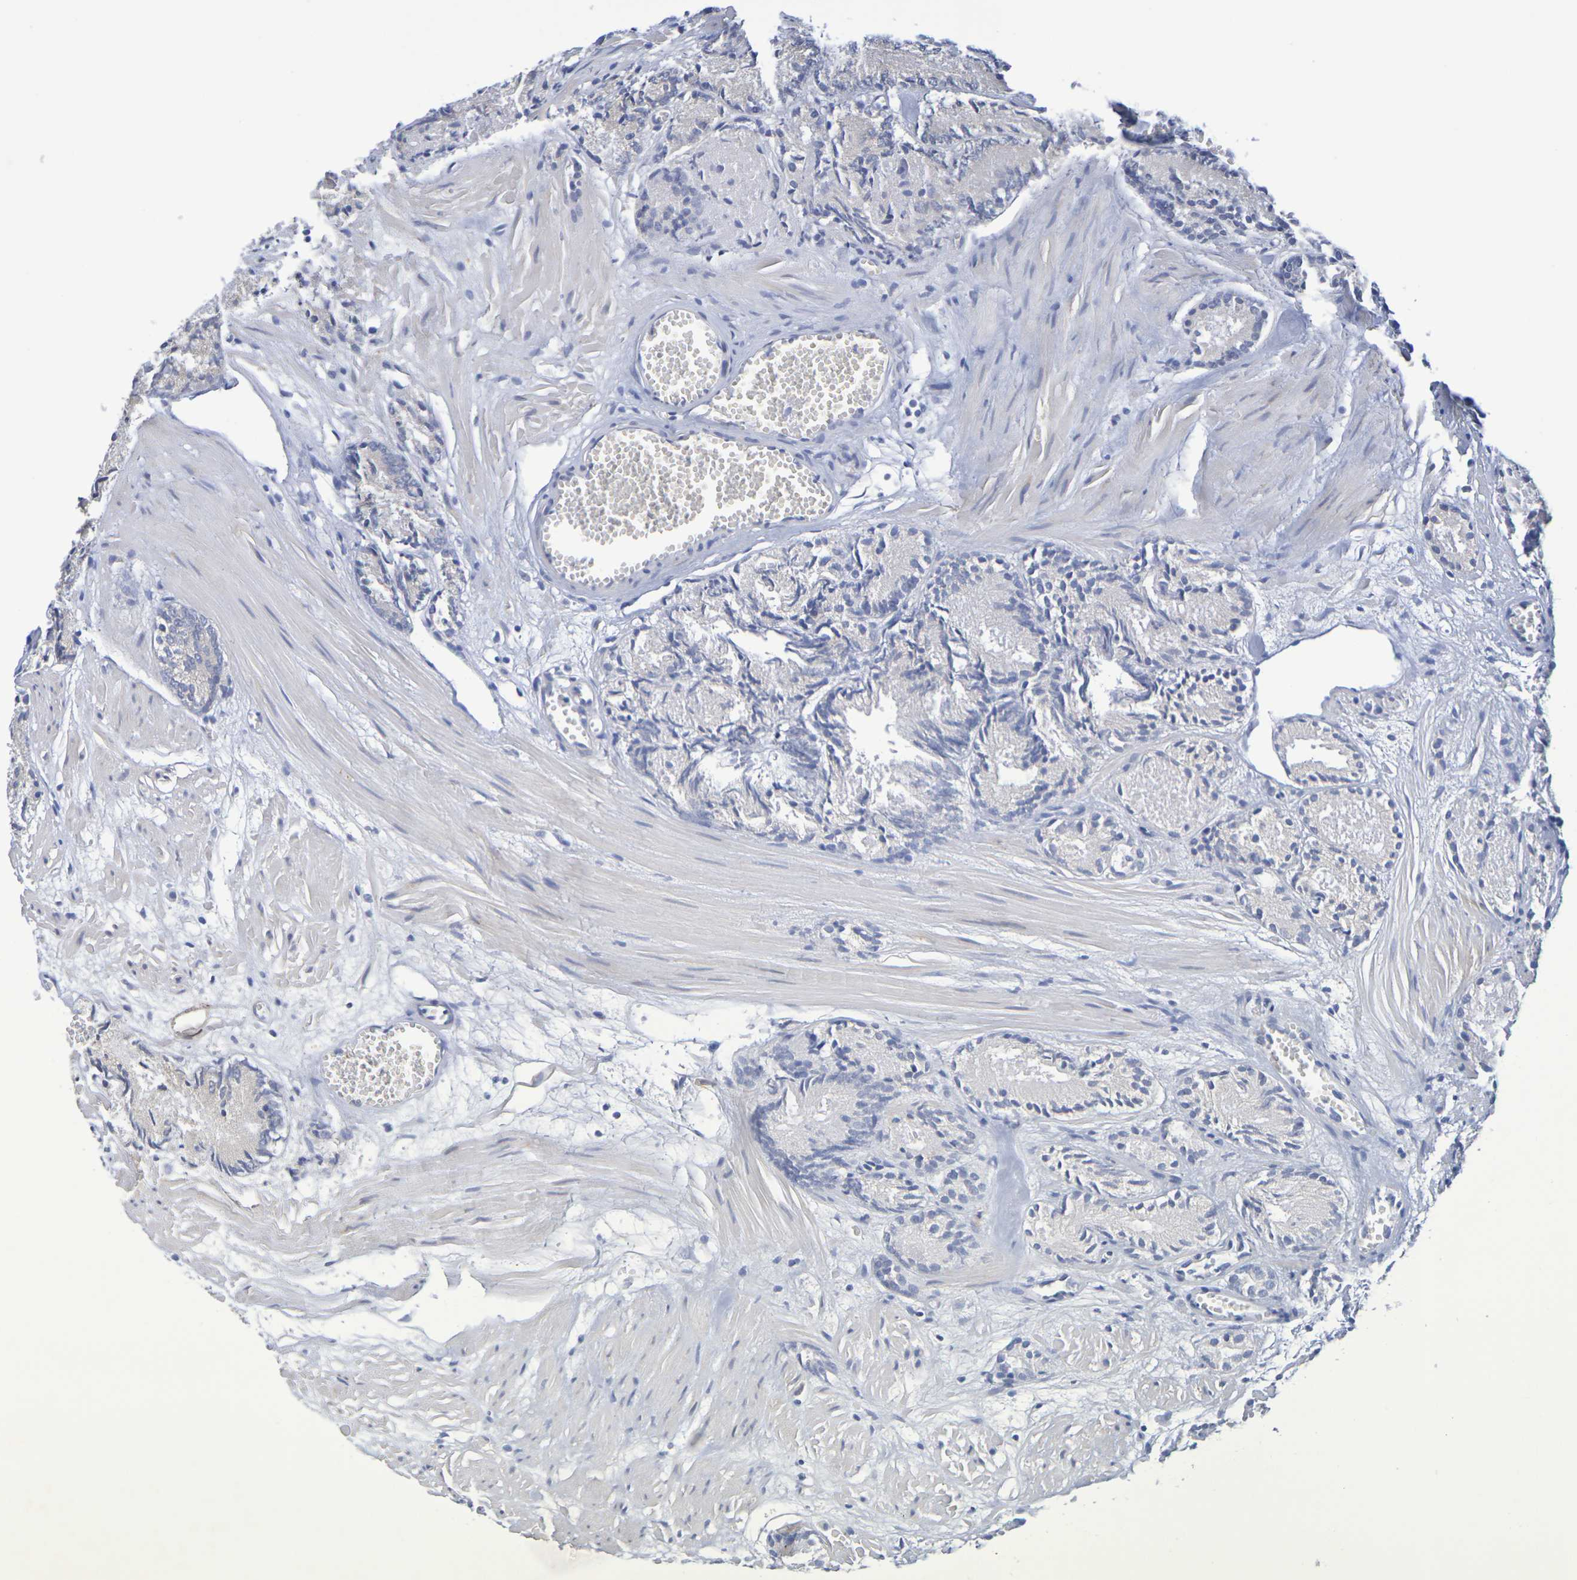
{"staining": {"intensity": "weak", "quantity": ">75%", "location": "cytoplasmic/membranous"}, "tissue": "prostate cancer", "cell_type": "Tumor cells", "image_type": "cancer", "snomed": [{"axis": "morphology", "description": "Adenocarcinoma, Low grade"}, {"axis": "topography", "description": "Prostate"}], "caption": "Weak cytoplasmic/membranous expression is present in approximately >75% of tumor cells in prostate low-grade adenocarcinoma.", "gene": "TMCC3", "patient": {"sex": "male", "age": 72}}